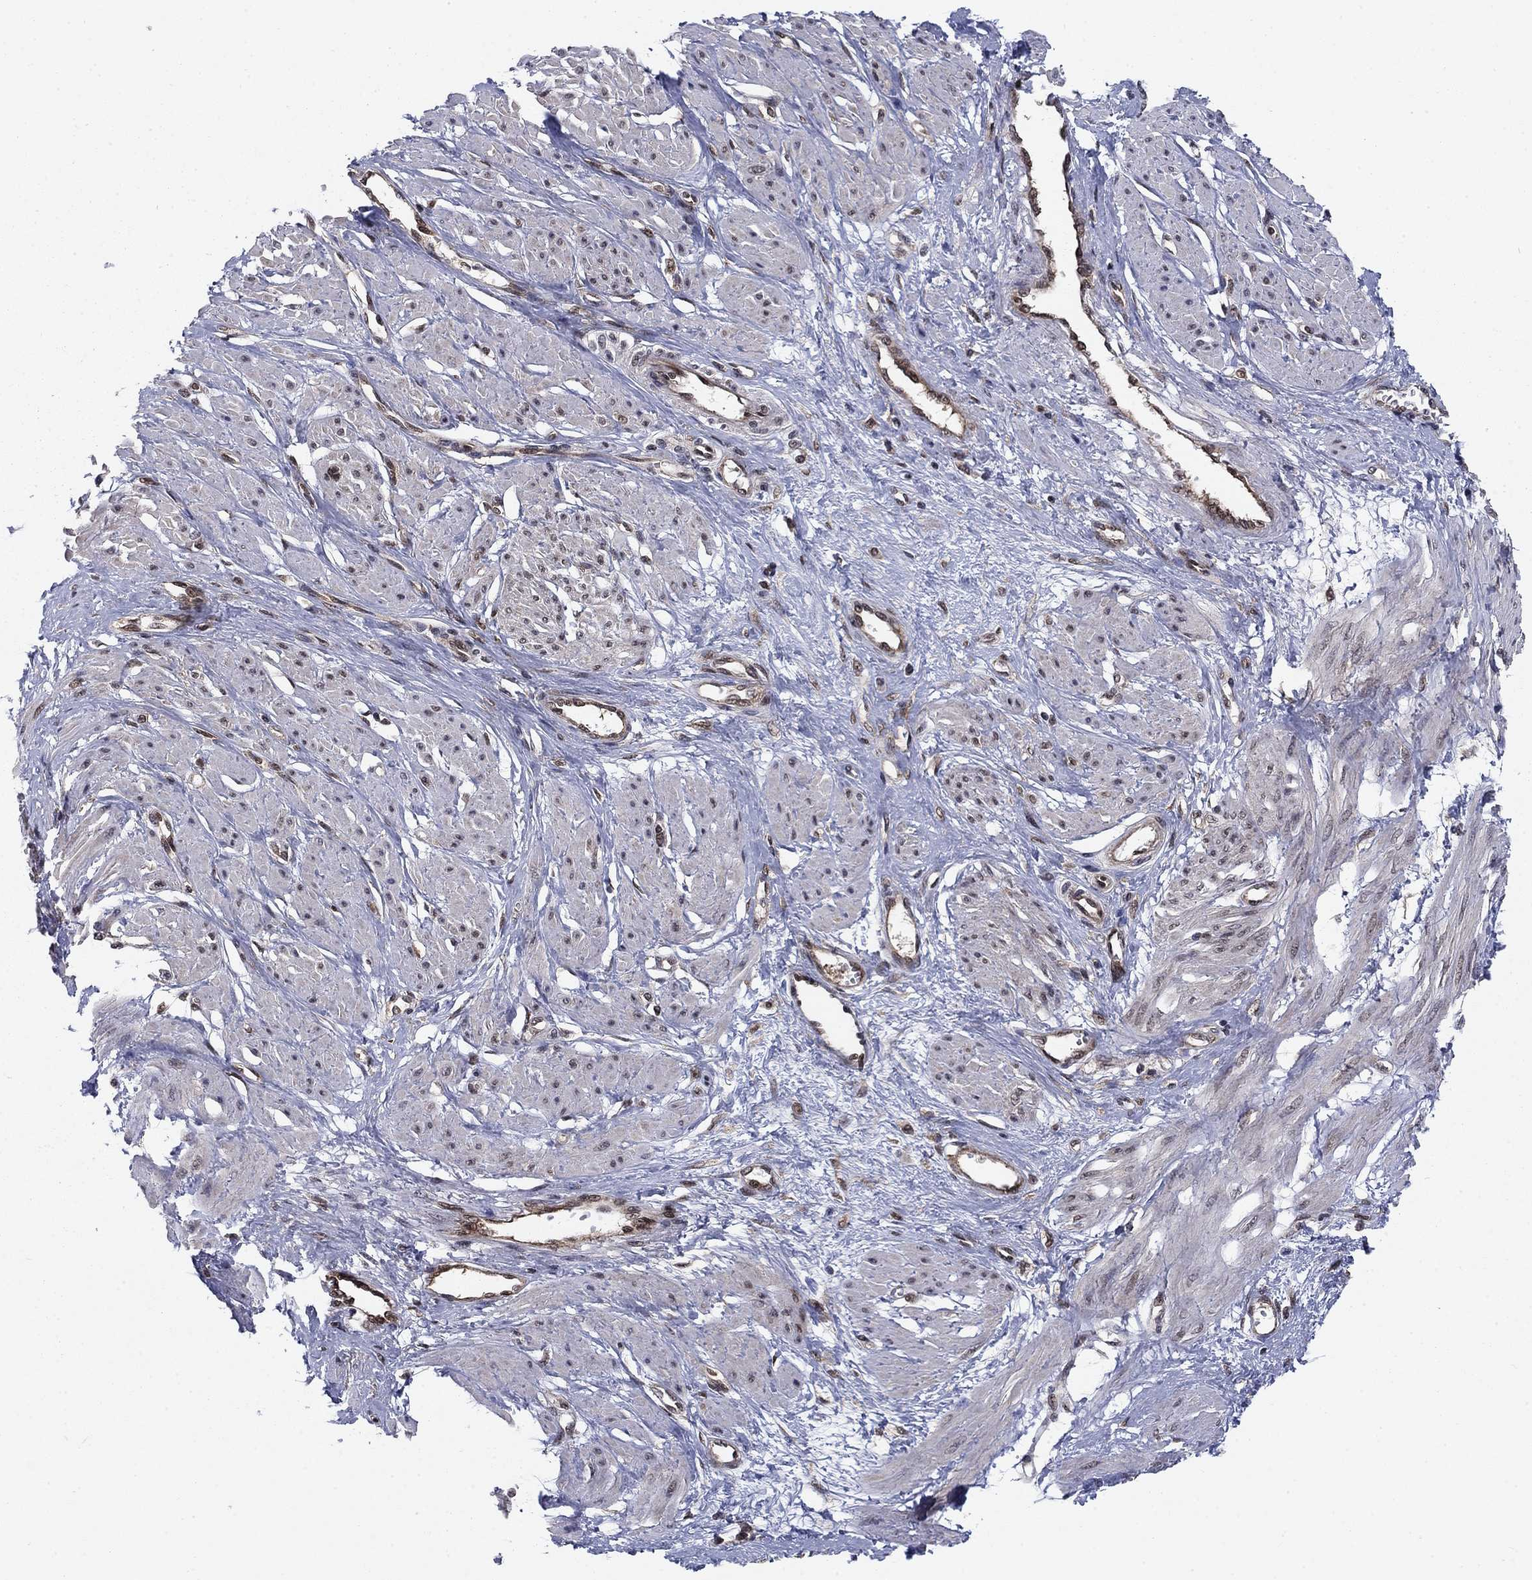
{"staining": {"intensity": "moderate", "quantity": "<25%", "location": "nuclear"}, "tissue": "smooth muscle", "cell_type": "Smooth muscle cells", "image_type": "normal", "snomed": [{"axis": "morphology", "description": "Normal tissue, NOS"}, {"axis": "topography", "description": "Smooth muscle"}, {"axis": "topography", "description": "Uterus"}], "caption": "The histopathology image demonstrates staining of unremarkable smooth muscle, revealing moderate nuclear protein positivity (brown color) within smooth muscle cells.", "gene": "DNAJA1", "patient": {"sex": "female", "age": 39}}